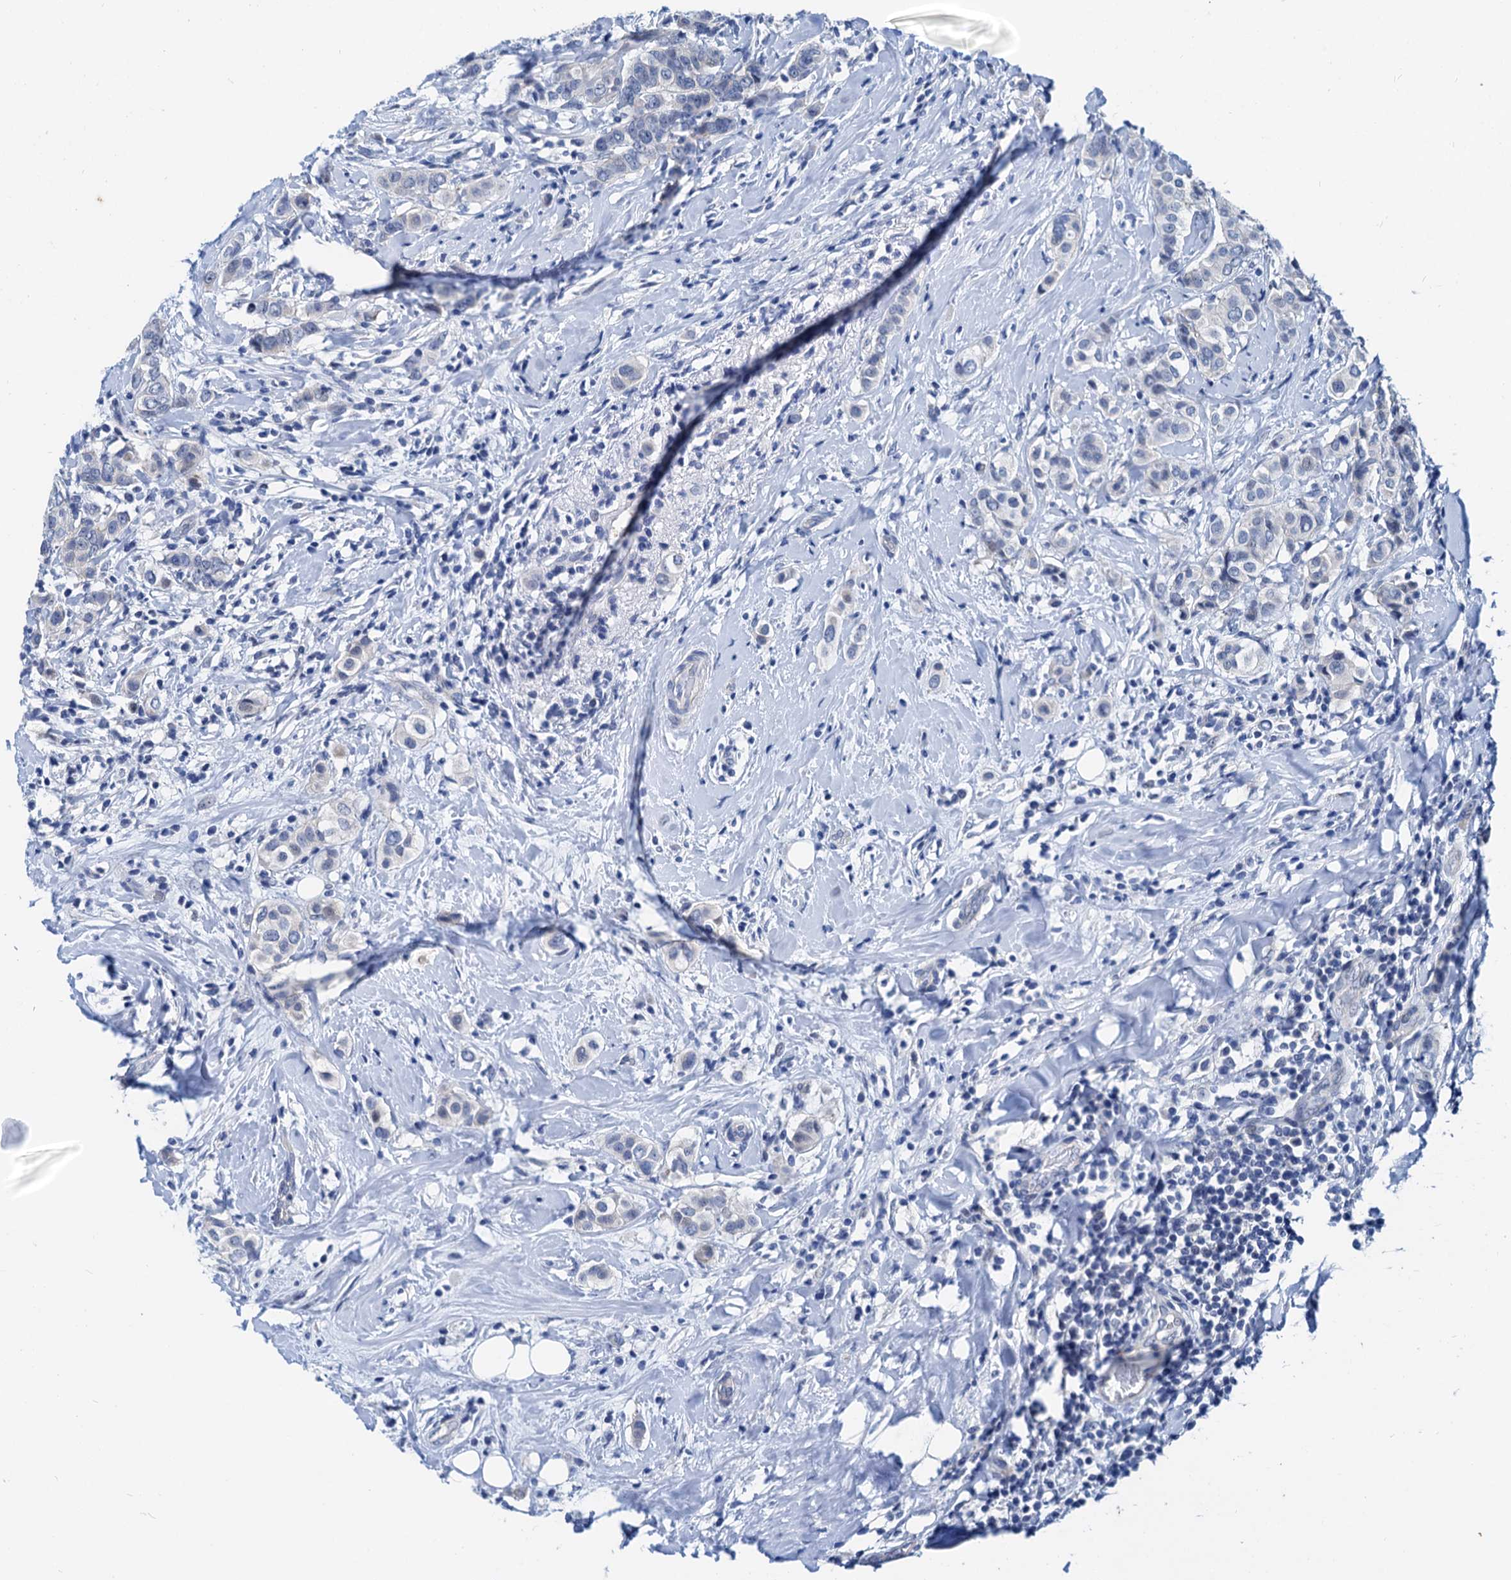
{"staining": {"intensity": "negative", "quantity": "none", "location": "none"}, "tissue": "breast cancer", "cell_type": "Tumor cells", "image_type": "cancer", "snomed": [{"axis": "morphology", "description": "Lobular carcinoma"}, {"axis": "topography", "description": "Breast"}], "caption": "High magnification brightfield microscopy of breast cancer (lobular carcinoma) stained with DAB (3,3'-diaminobenzidine) (brown) and counterstained with hematoxylin (blue): tumor cells show no significant expression.", "gene": "HSF2", "patient": {"sex": "female", "age": 51}}